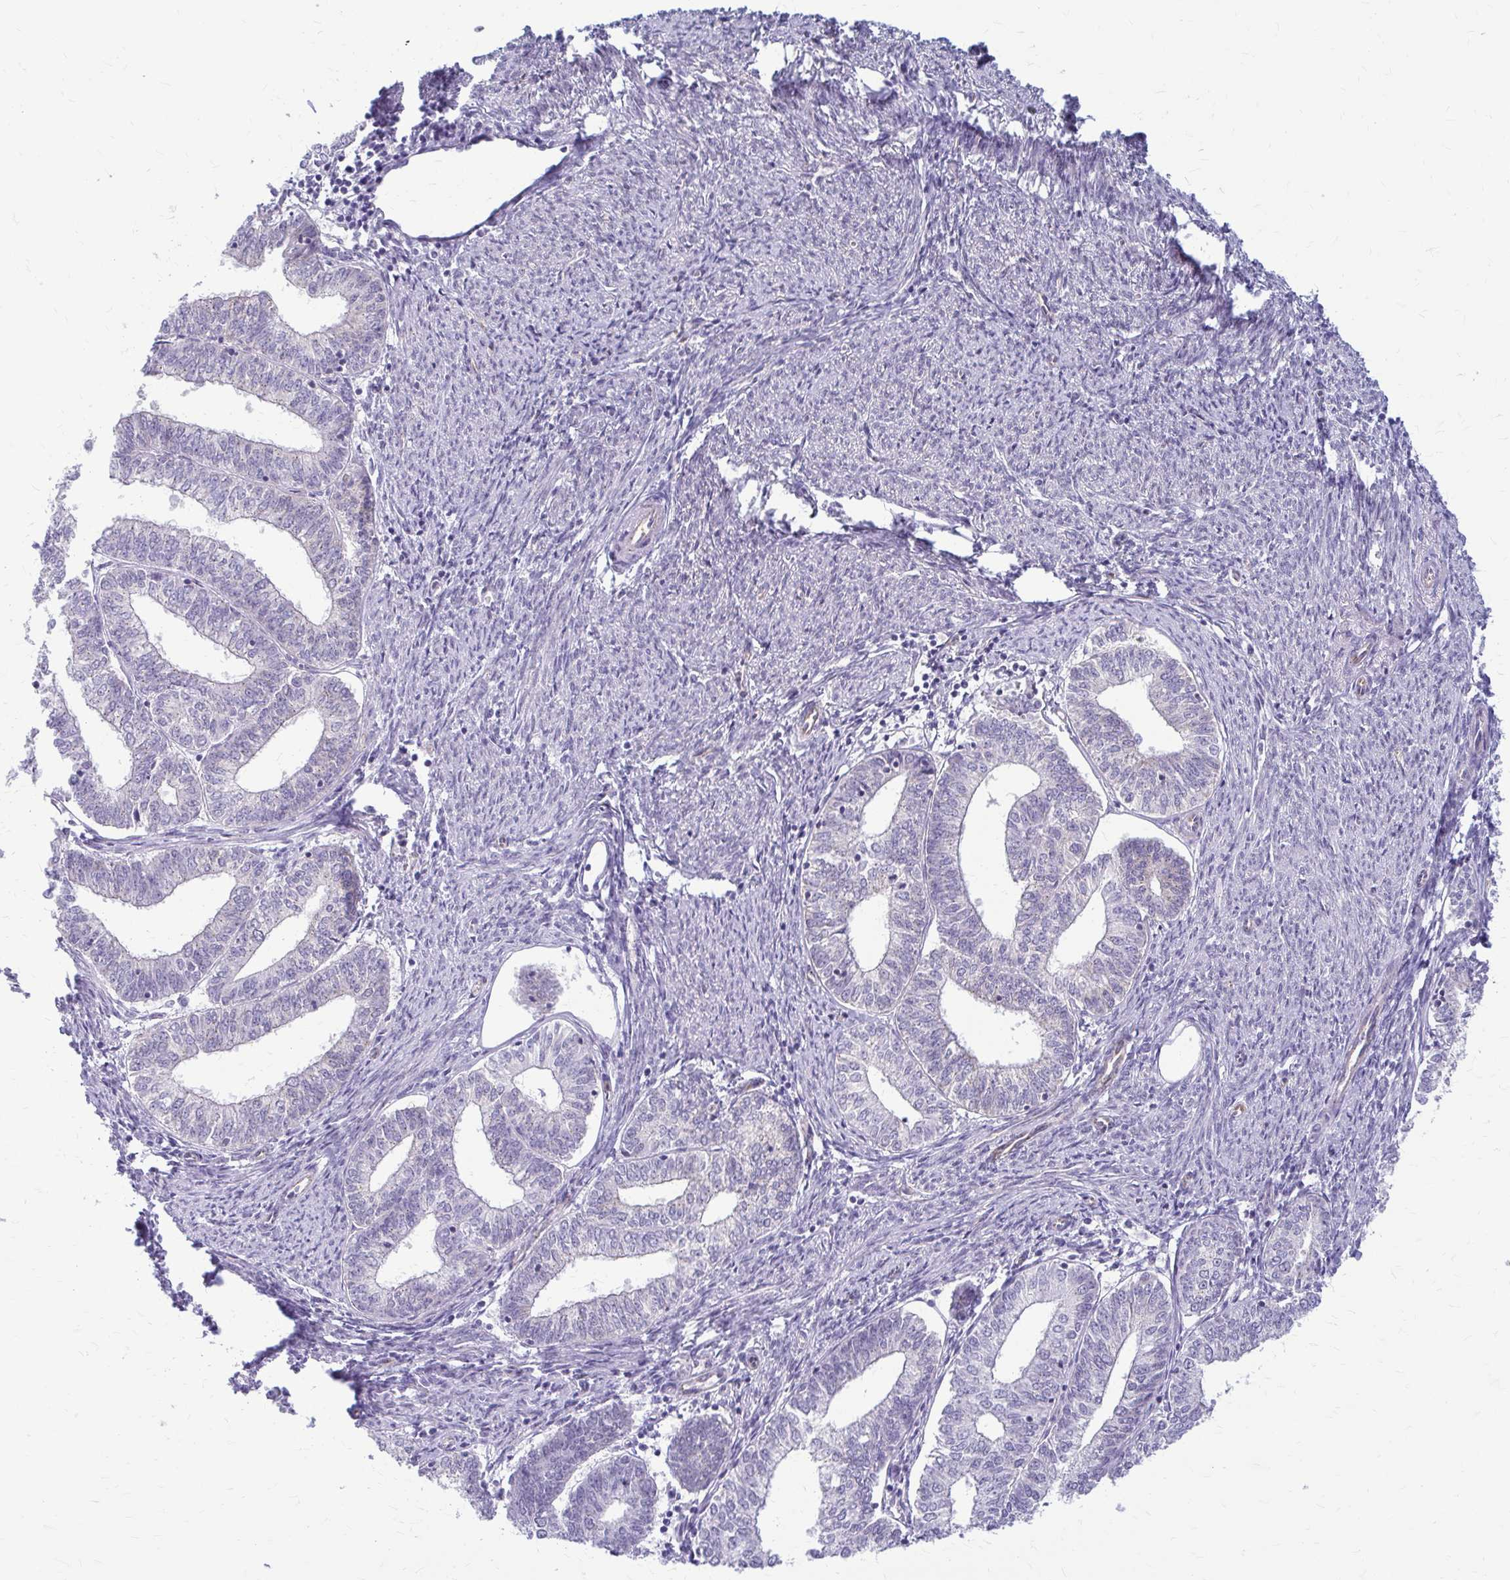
{"staining": {"intensity": "negative", "quantity": "none", "location": "none"}, "tissue": "endometrial cancer", "cell_type": "Tumor cells", "image_type": "cancer", "snomed": [{"axis": "morphology", "description": "Adenocarcinoma, NOS"}, {"axis": "topography", "description": "Endometrium"}], "caption": "A high-resolution image shows IHC staining of endometrial cancer (adenocarcinoma), which reveals no significant positivity in tumor cells.", "gene": "DEPP1", "patient": {"sex": "female", "age": 61}}